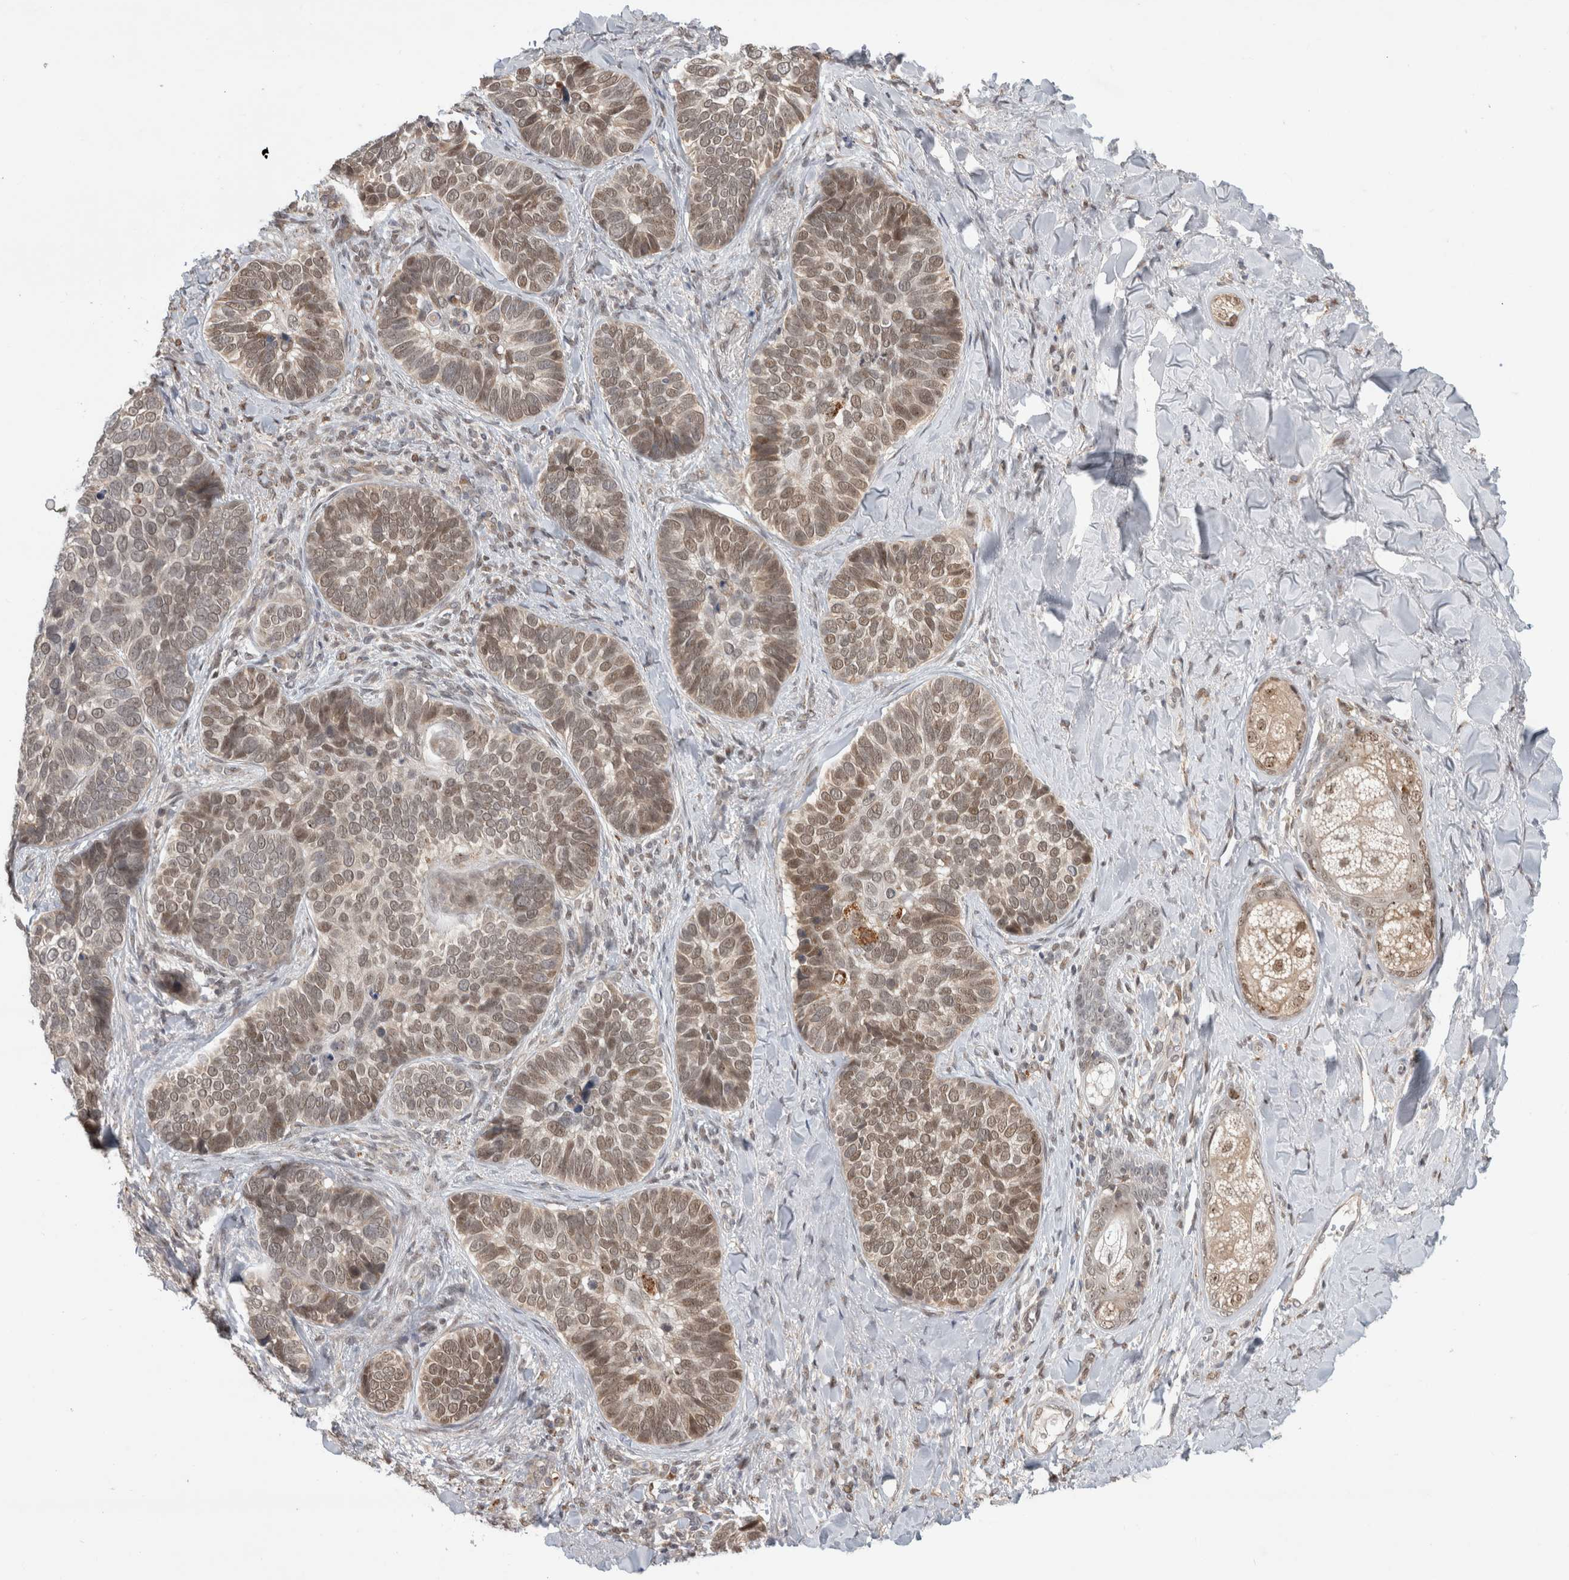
{"staining": {"intensity": "weak", "quantity": ">75%", "location": "nuclear"}, "tissue": "skin cancer", "cell_type": "Tumor cells", "image_type": "cancer", "snomed": [{"axis": "morphology", "description": "Basal cell carcinoma"}, {"axis": "topography", "description": "Skin"}], "caption": "Protein staining of skin cancer (basal cell carcinoma) tissue shows weak nuclear staining in about >75% of tumor cells.", "gene": "NAB2", "patient": {"sex": "male", "age": 62}}